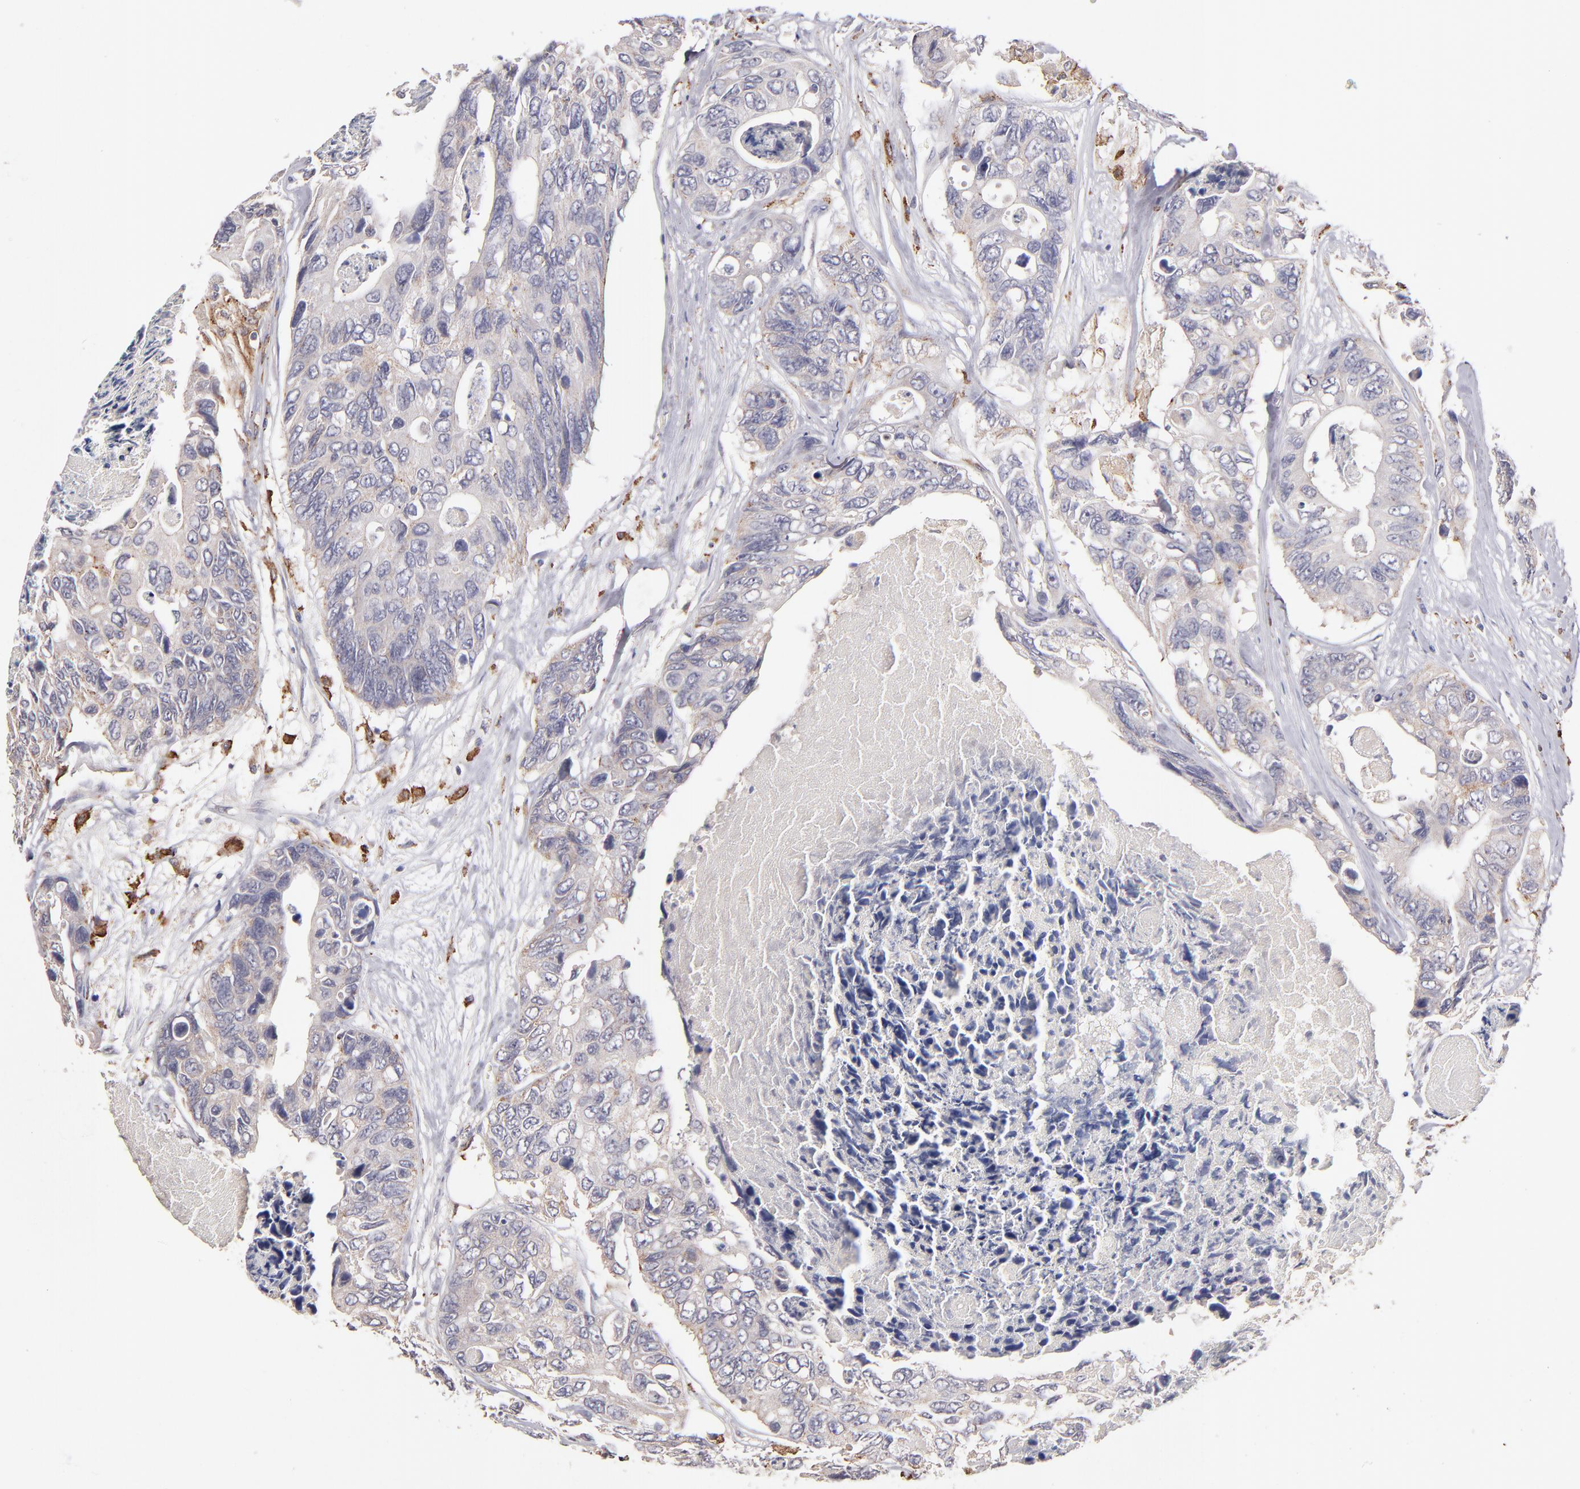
{"staining": {"intensity": "weak", "quantity": ">75%", "location": "cytoplasmic/membranous"}, "tissue": "colorectal cancer", "cell_type": "Tumor cells", "image_type": "cancer", "snomed": [{"axis": "morphology", "description": "Adenocarcinoma, NOS"}, {"axis": "topography", "description": "Colon"}], "caption": "High-magnification brightfield microscopy of colorectal cancer stained with DAB (brown) and counterstained with hematoxylin (blue). tumor cells exhibit weak cytoplasmic/membranous expression is identified in approximately>75% of cells.", "gene": "GLDC", "patient": {"sex": "female", "age": 86}}